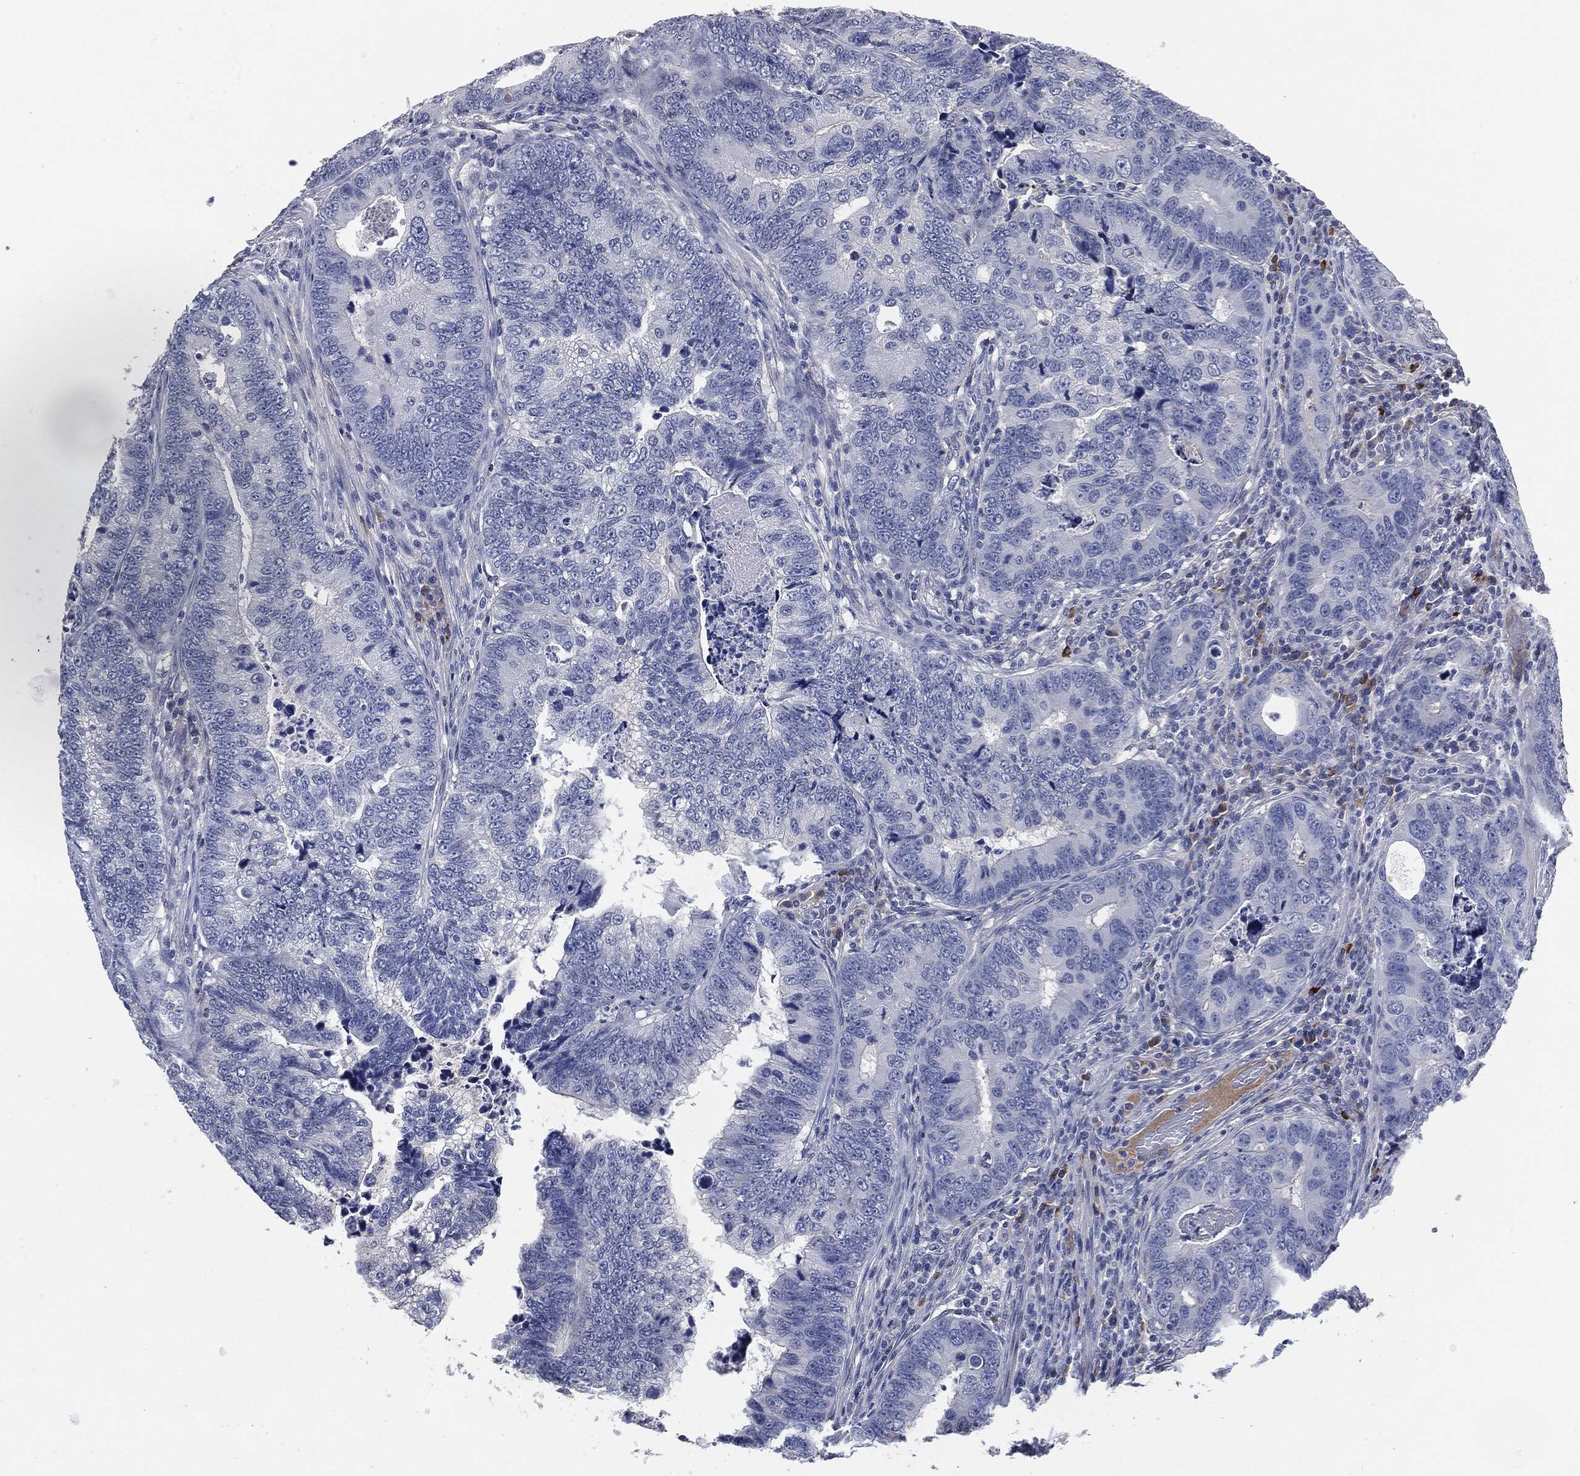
{"staining": {"intensity": "negative", "quantity": "none", "location": "none"}, "tissue": "colorectal cancer", "cell_type": "Tumor cells", "image_type": "cancer", "snomed": [{"axis": "morphology", "description": "Adenocarcinoma, NOS"}, {"axis": "topography", "description": "Colon"}], "caption": "This is an immunohistochemistry (IHC) image of colorectal adenocarcinoma. There is no expression in tumor cells.", "gene": "CD27", "patient": {"sex": "female", "age": 72}}